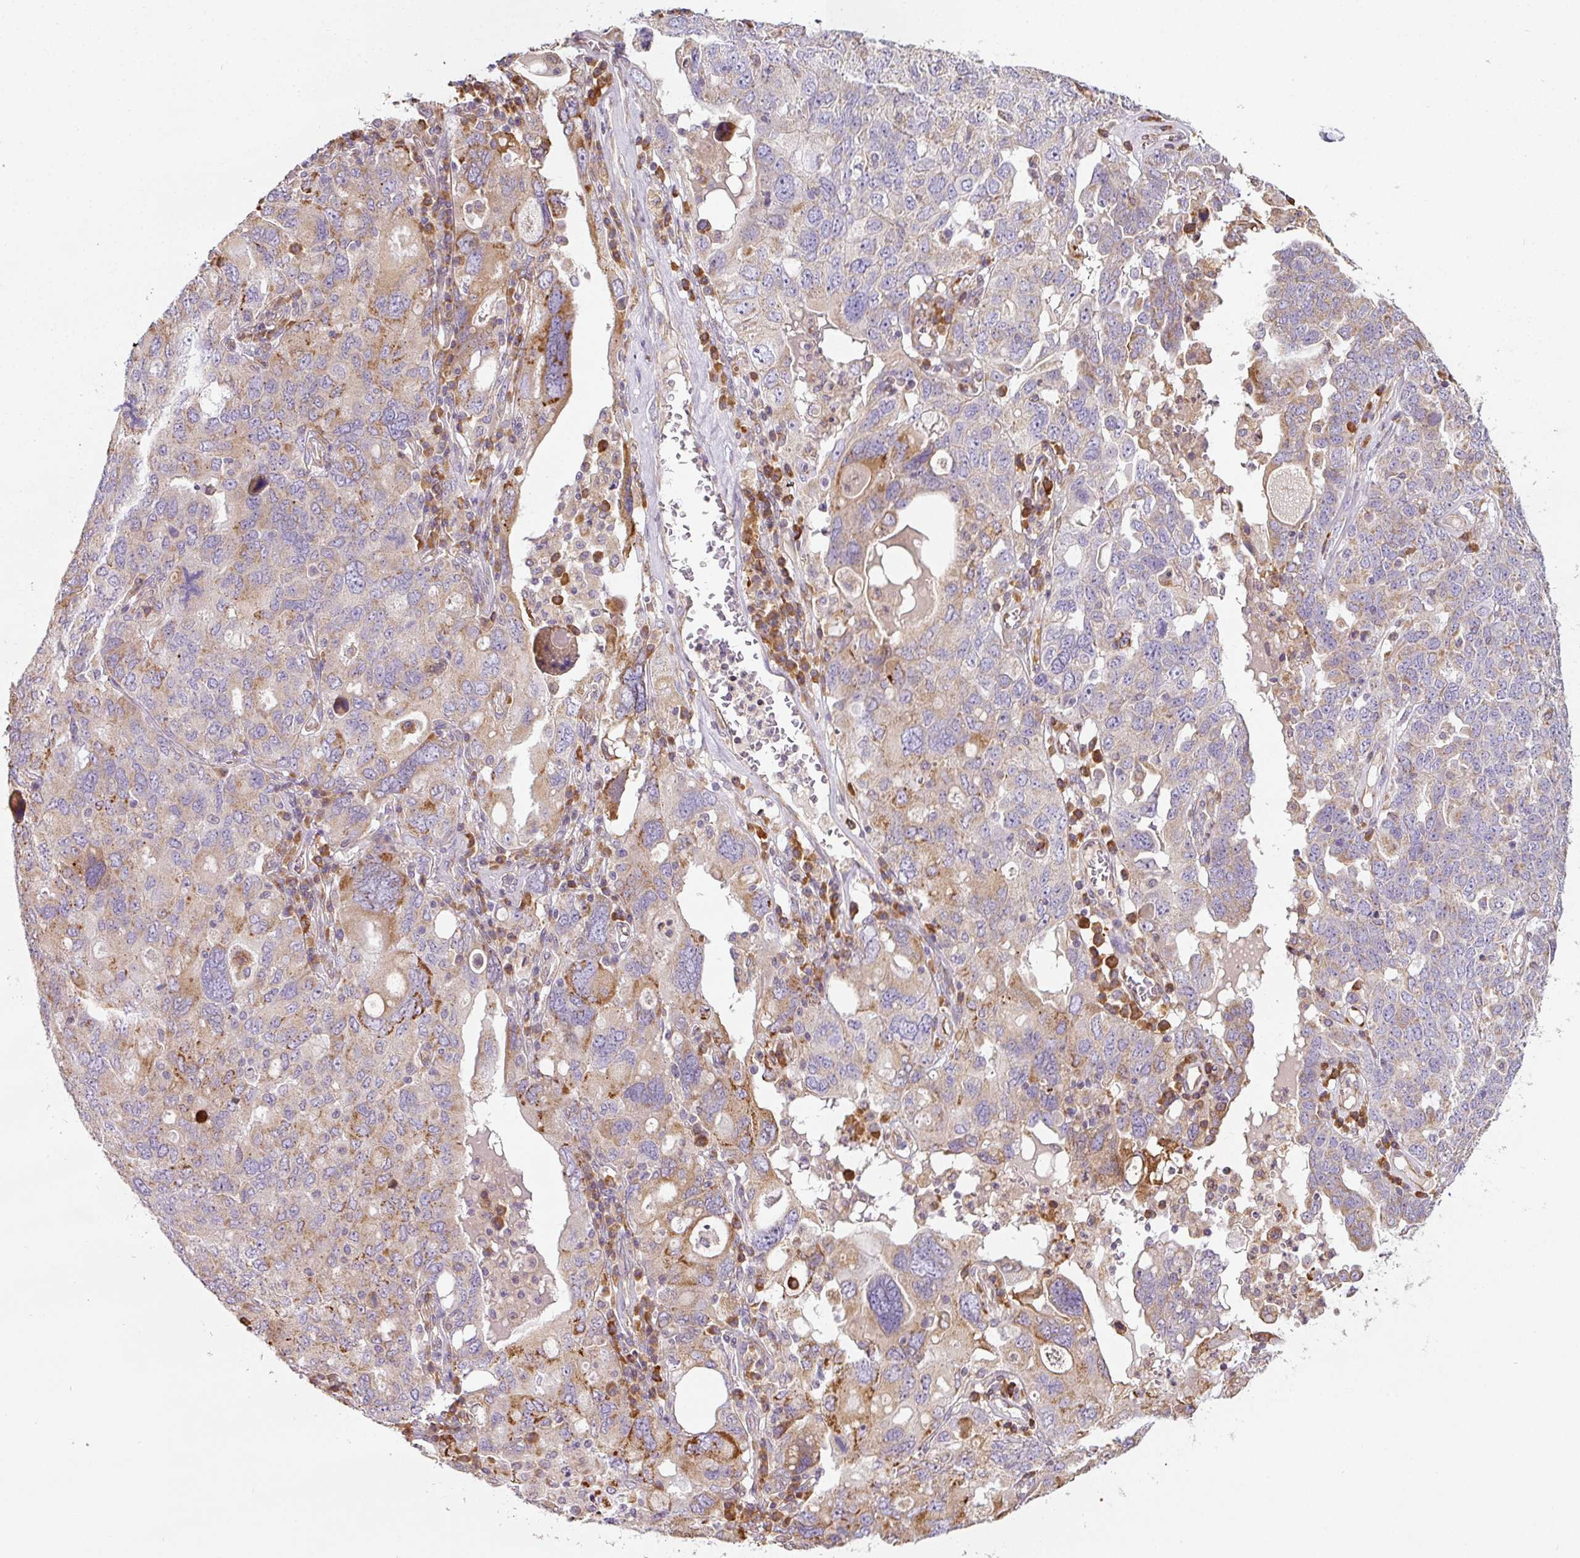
{"staining": {"intensity": "moderate", "quantity": "25%-75%", "location": "cytoplasmic/membranous"}, "tissue": "ovarian cancer", "cell_type": "Tumor cells", "image_type": "cancer", "snomed": [{"axis": "morphology", "description": "Carcinoma, endometroid"}, {"axis": "topography", "description": "Ovary"}], "caption": "Immunohistochemistry (IHC) staining of endometroid carcinoma (ovarian), which exhibits medium levels of moderate cytoplasmic/membranous staining in about 25%-75% of tumor cells indicating moderate cytoplasmic/membranous protein staining. The staining was performed using DAB (3,3'-diaminobenzidine) (brown) for protein detection and nuclei were counterstained in hematoxylin (blue).", "gene": "MORN4", "patient": {"sex": "female", "age": 62}}